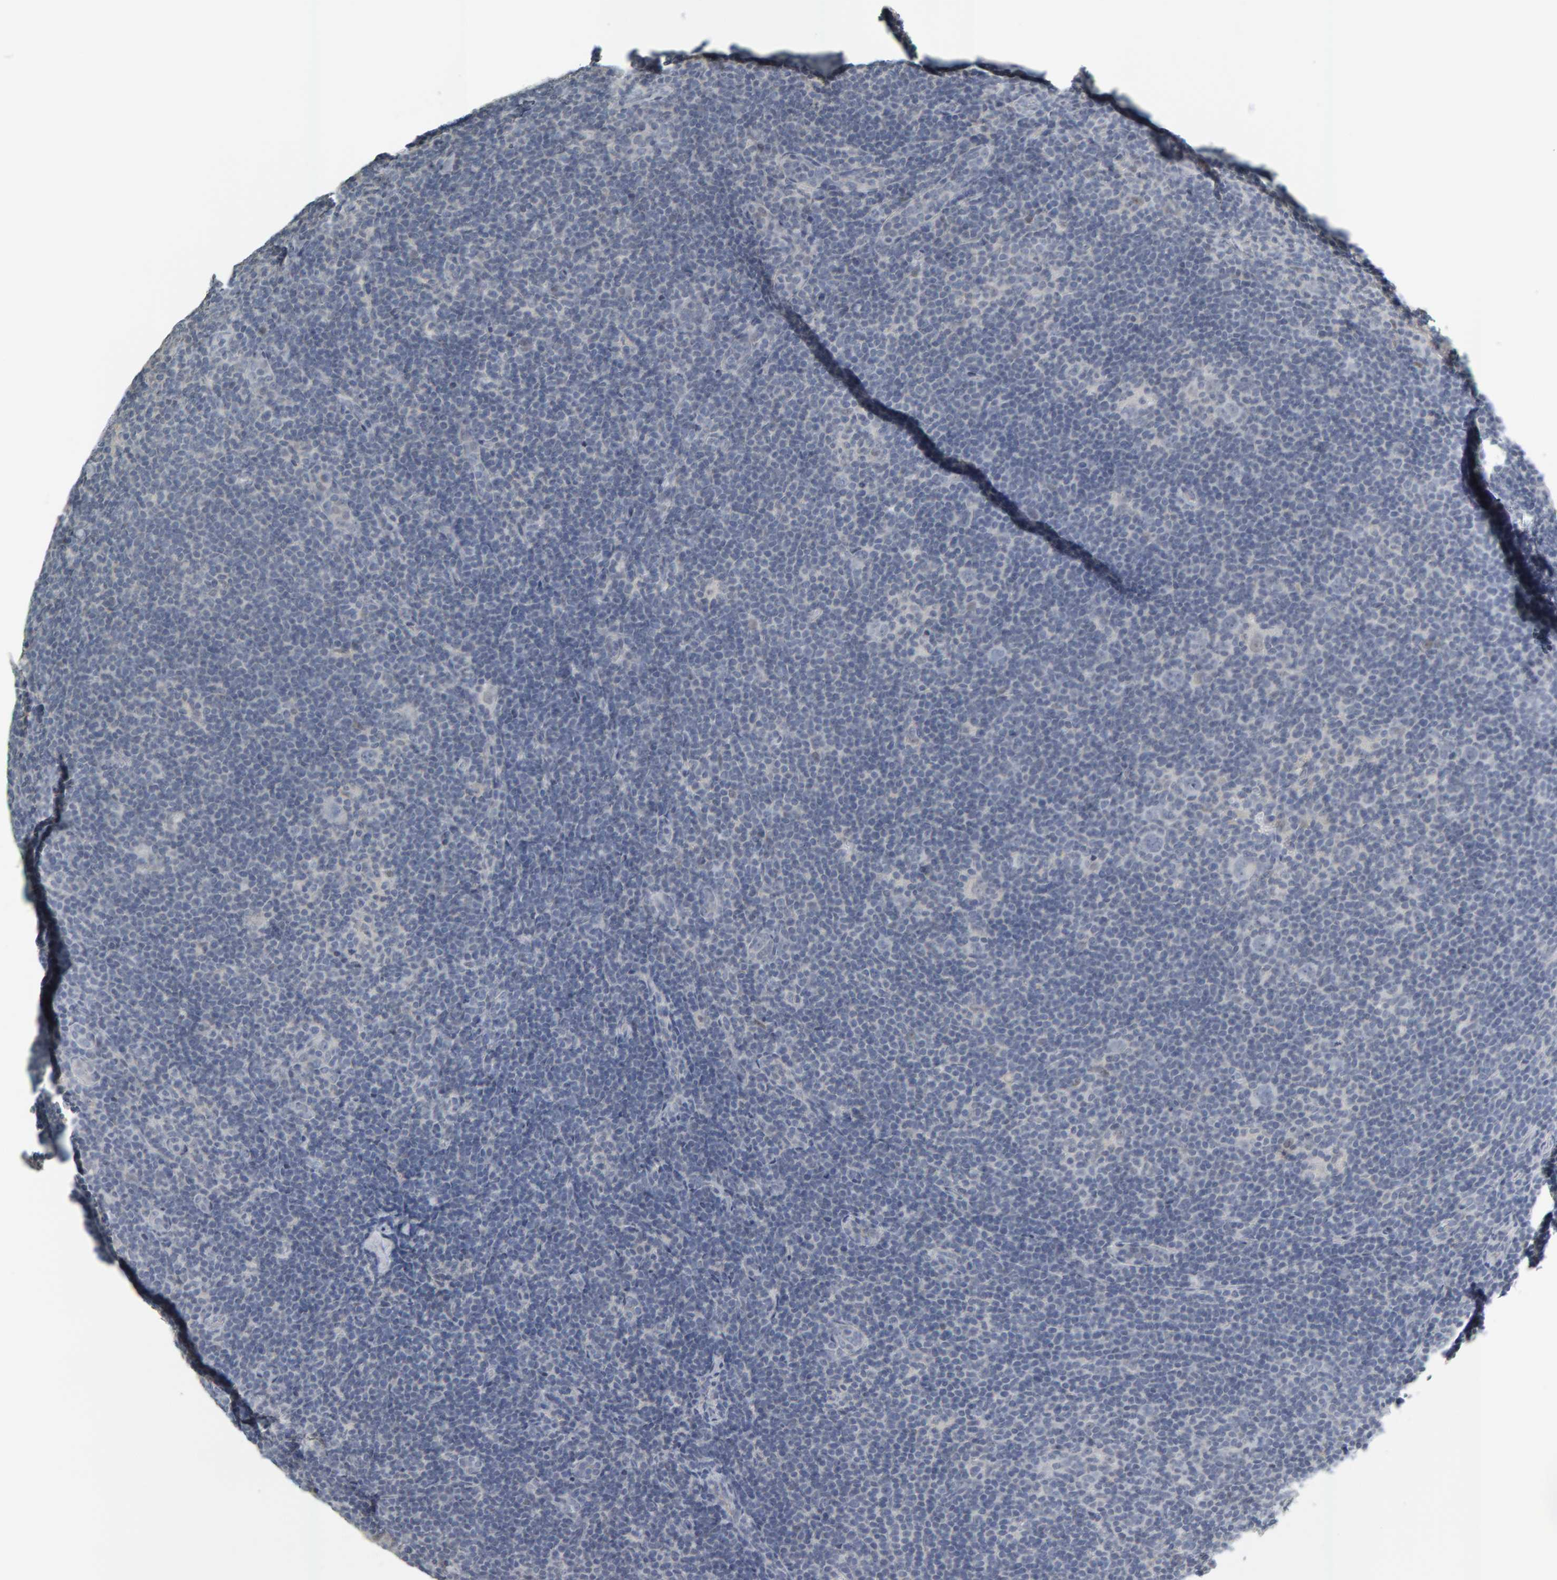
{"staining": {"intensity": "negative", "quantity": "none", "location": "none"}, "tissue": "lymphoma", "cell_type": "Tumor cells", "image_type": "cancer", "snomed": [{"axis": "morphology", "description": "Hodgkin's disease, NOS"}, {"axis": "topography", "description": "Lymph node"}], "caption": "A high-resolution micrograph shows immunohistochemistry (IHC) staining of Hodgkin's disease, which shows no significant positivity in tumor cells.", "gene": "PYY", "patient": {"sex": "female", "age": 57}}